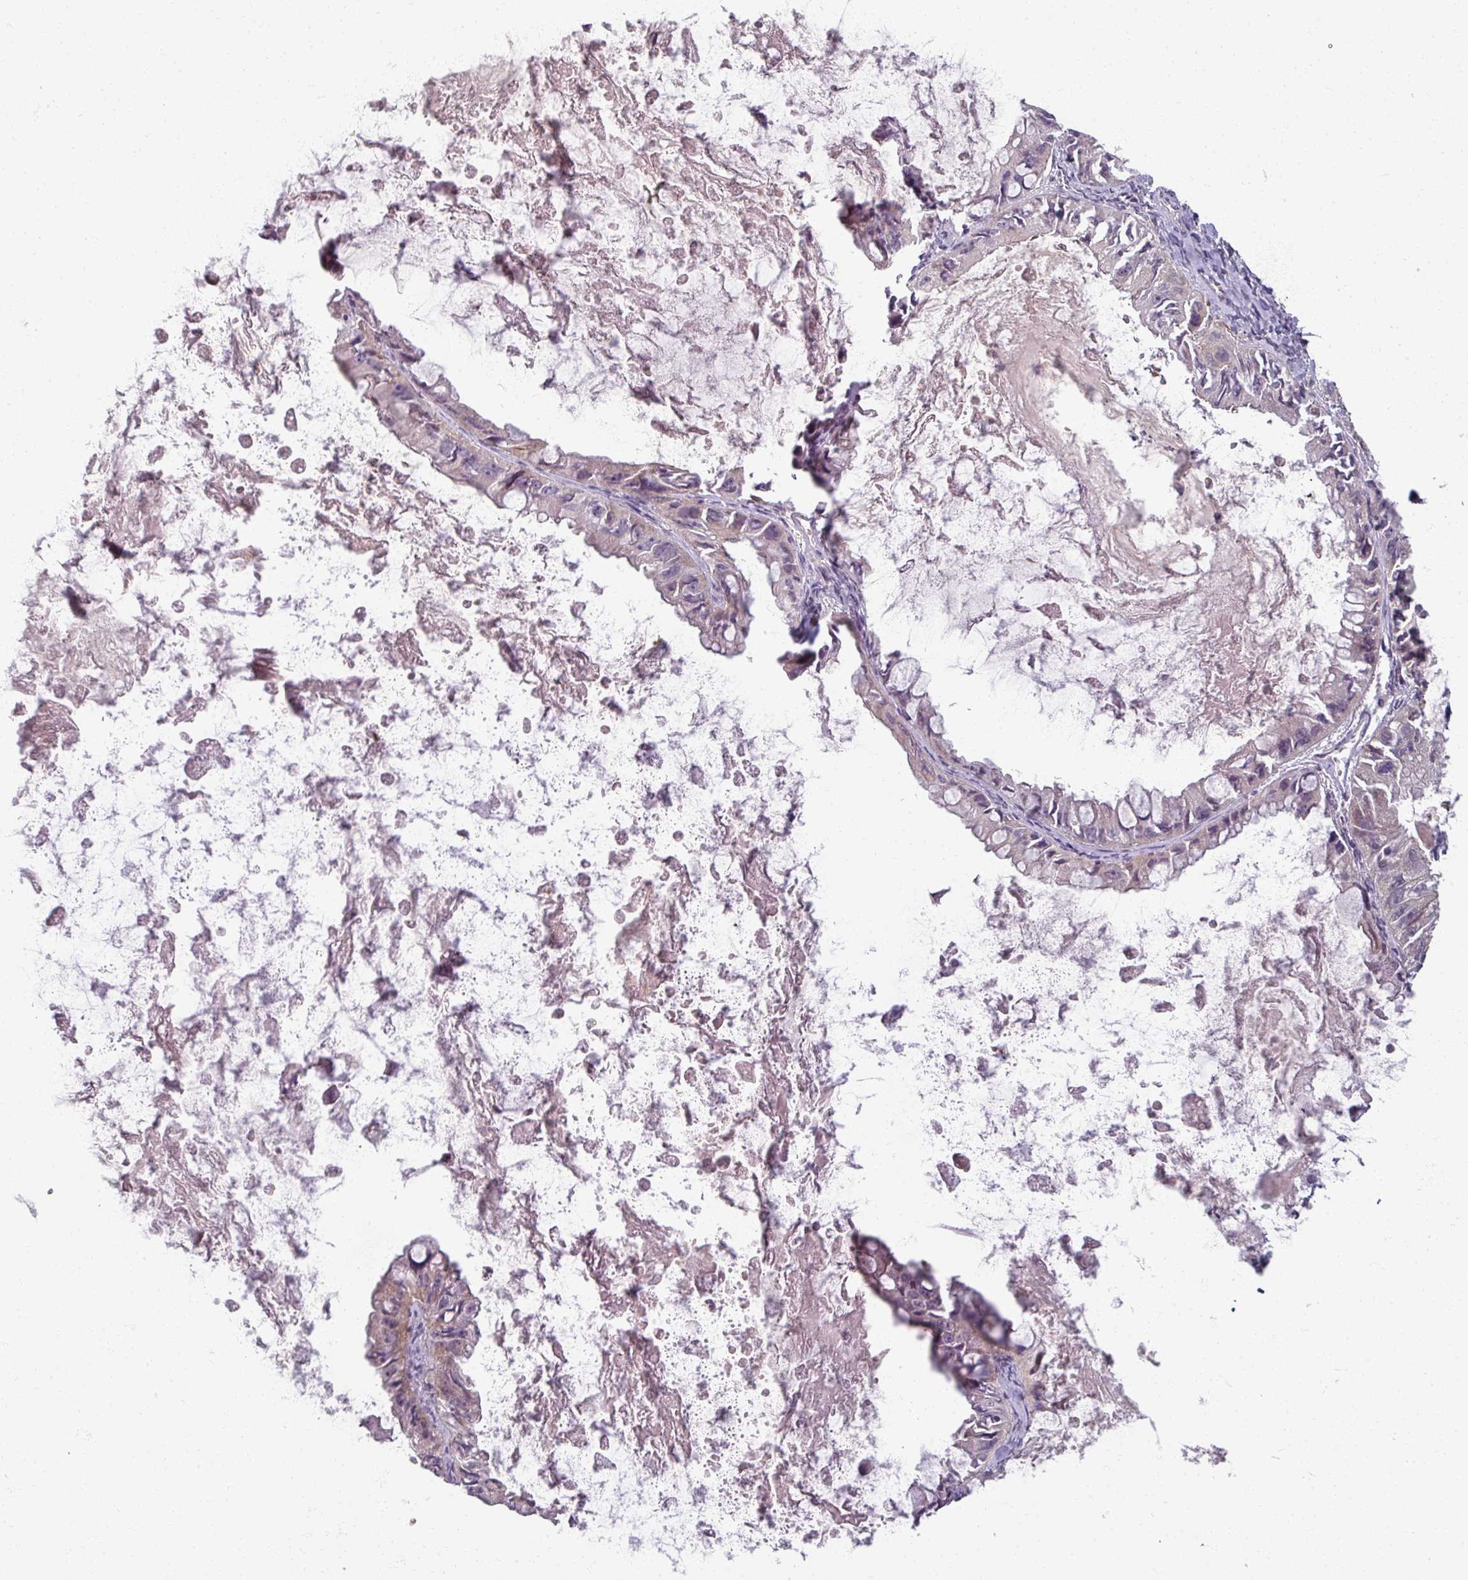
{"staining": {"intensity": "weak", "quantity": "<25%", "location": "nuclear"}, "tissue": "ovarian cancer", "cell_type": "Tumor cells", "image_type": "cancer", "snomed": [{"axis": "morphology", "description": "Cystadenocarcinoma, mucinous, NOS"}, {"axis": "topography", "description": "Ovary"}], "caption": "The micrograph demonstrates no significant positivity in tumor cells of ovarian mucinous cystadenocarcinoma.", "gene": "MYMK", "patient": {"sex": "female", "age": 61}}